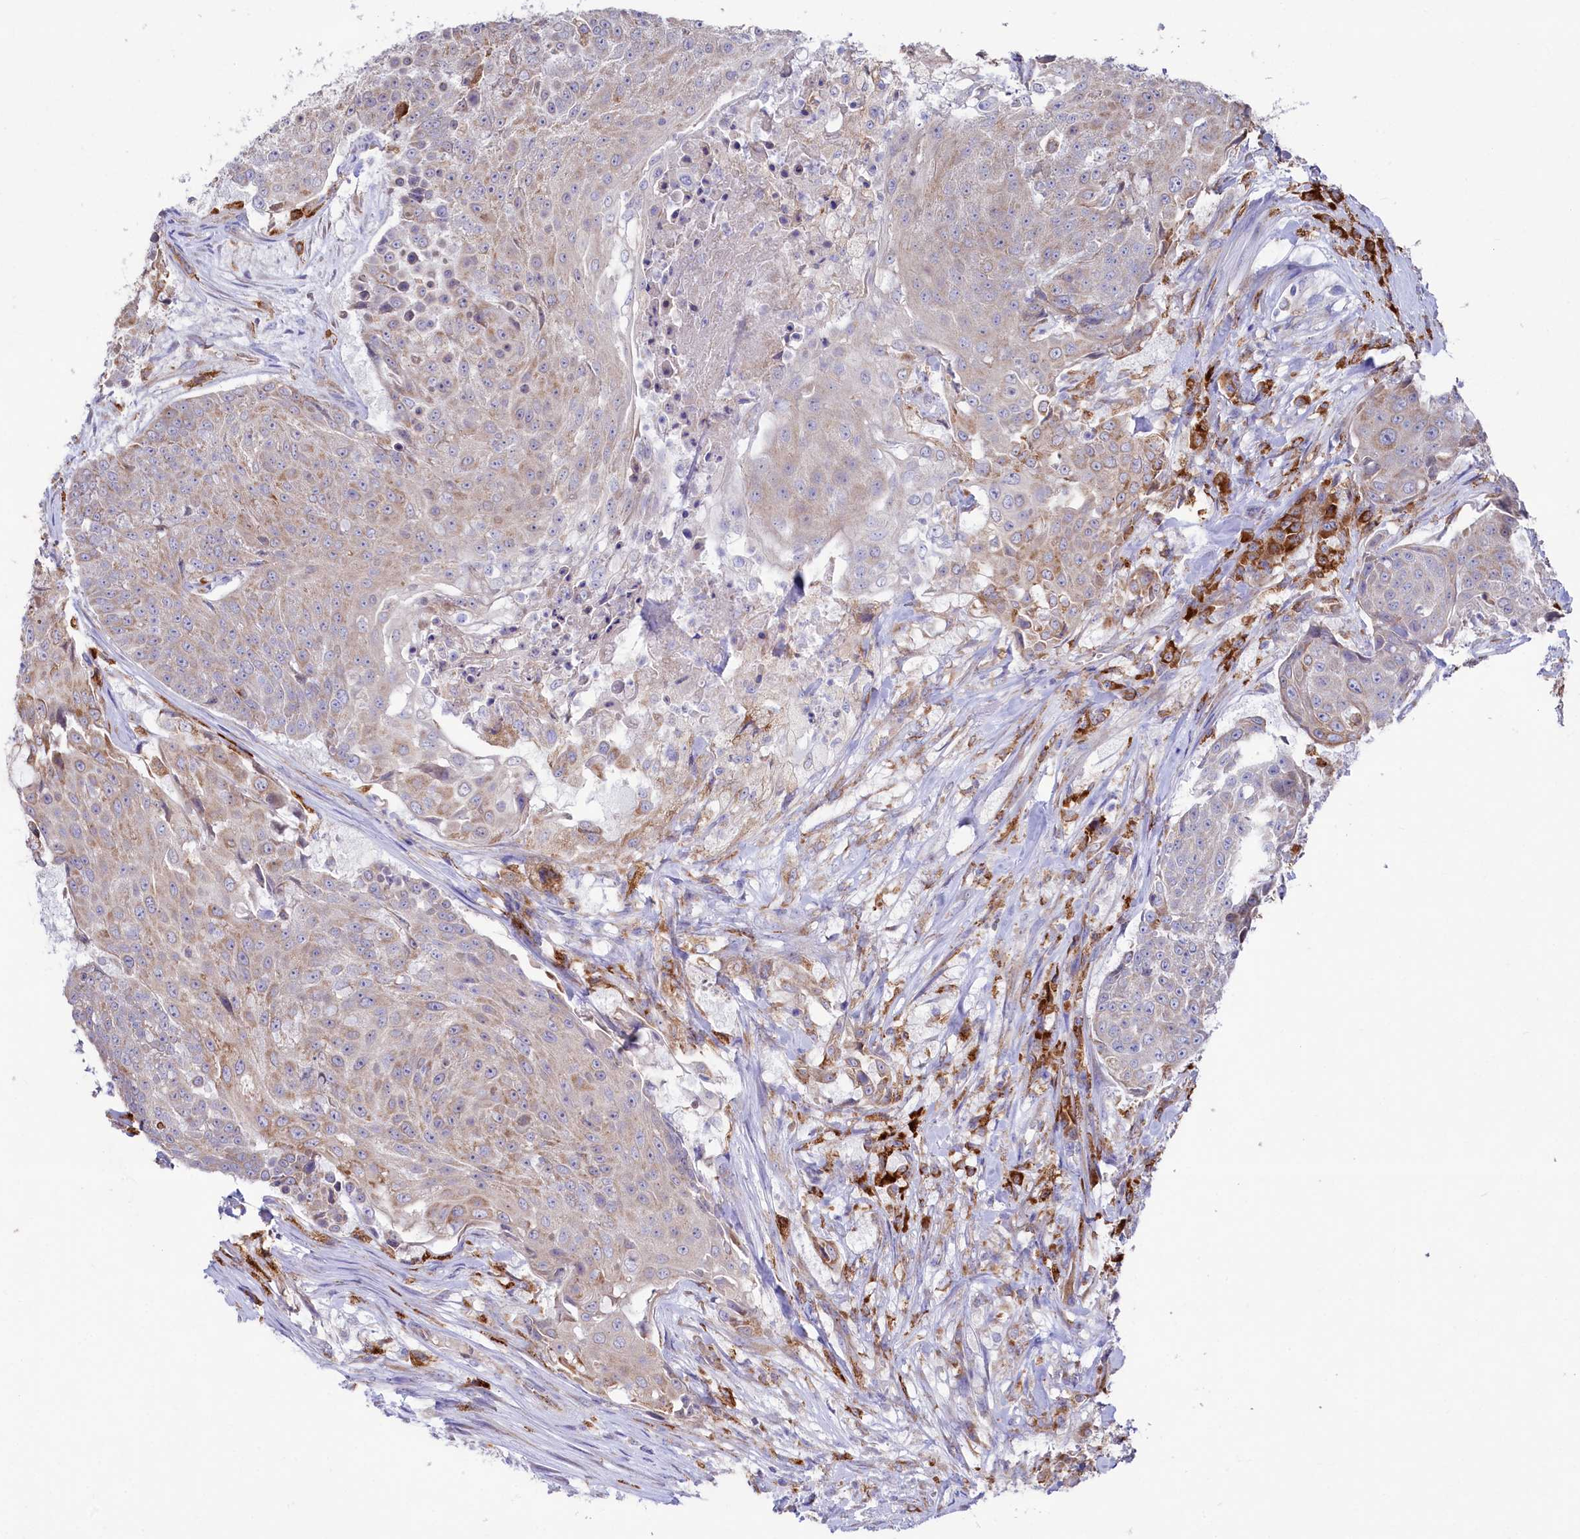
{"staining": {"intensity": "weak", "quantity": "25%-75%", "location": "cytoplasmic/membranous"}, "tissue": "urothelial cancer", "cell_type": "Tumor cells", "image_type": "cancer", "snomed": [{"axis": "morphology", "description": "Urothelial carcinoma, High grade"}, {"axis": "topography", "description": "Urinary bladder"}], "caption": "About 25%-75% of tumor cells in urothelial cancer show weak cytoplasmic/membranous protein expression as visualized by brown immunohistochemical staining.", "gene": "CHID1", "patient": {"sex": "female", "age": 63}}